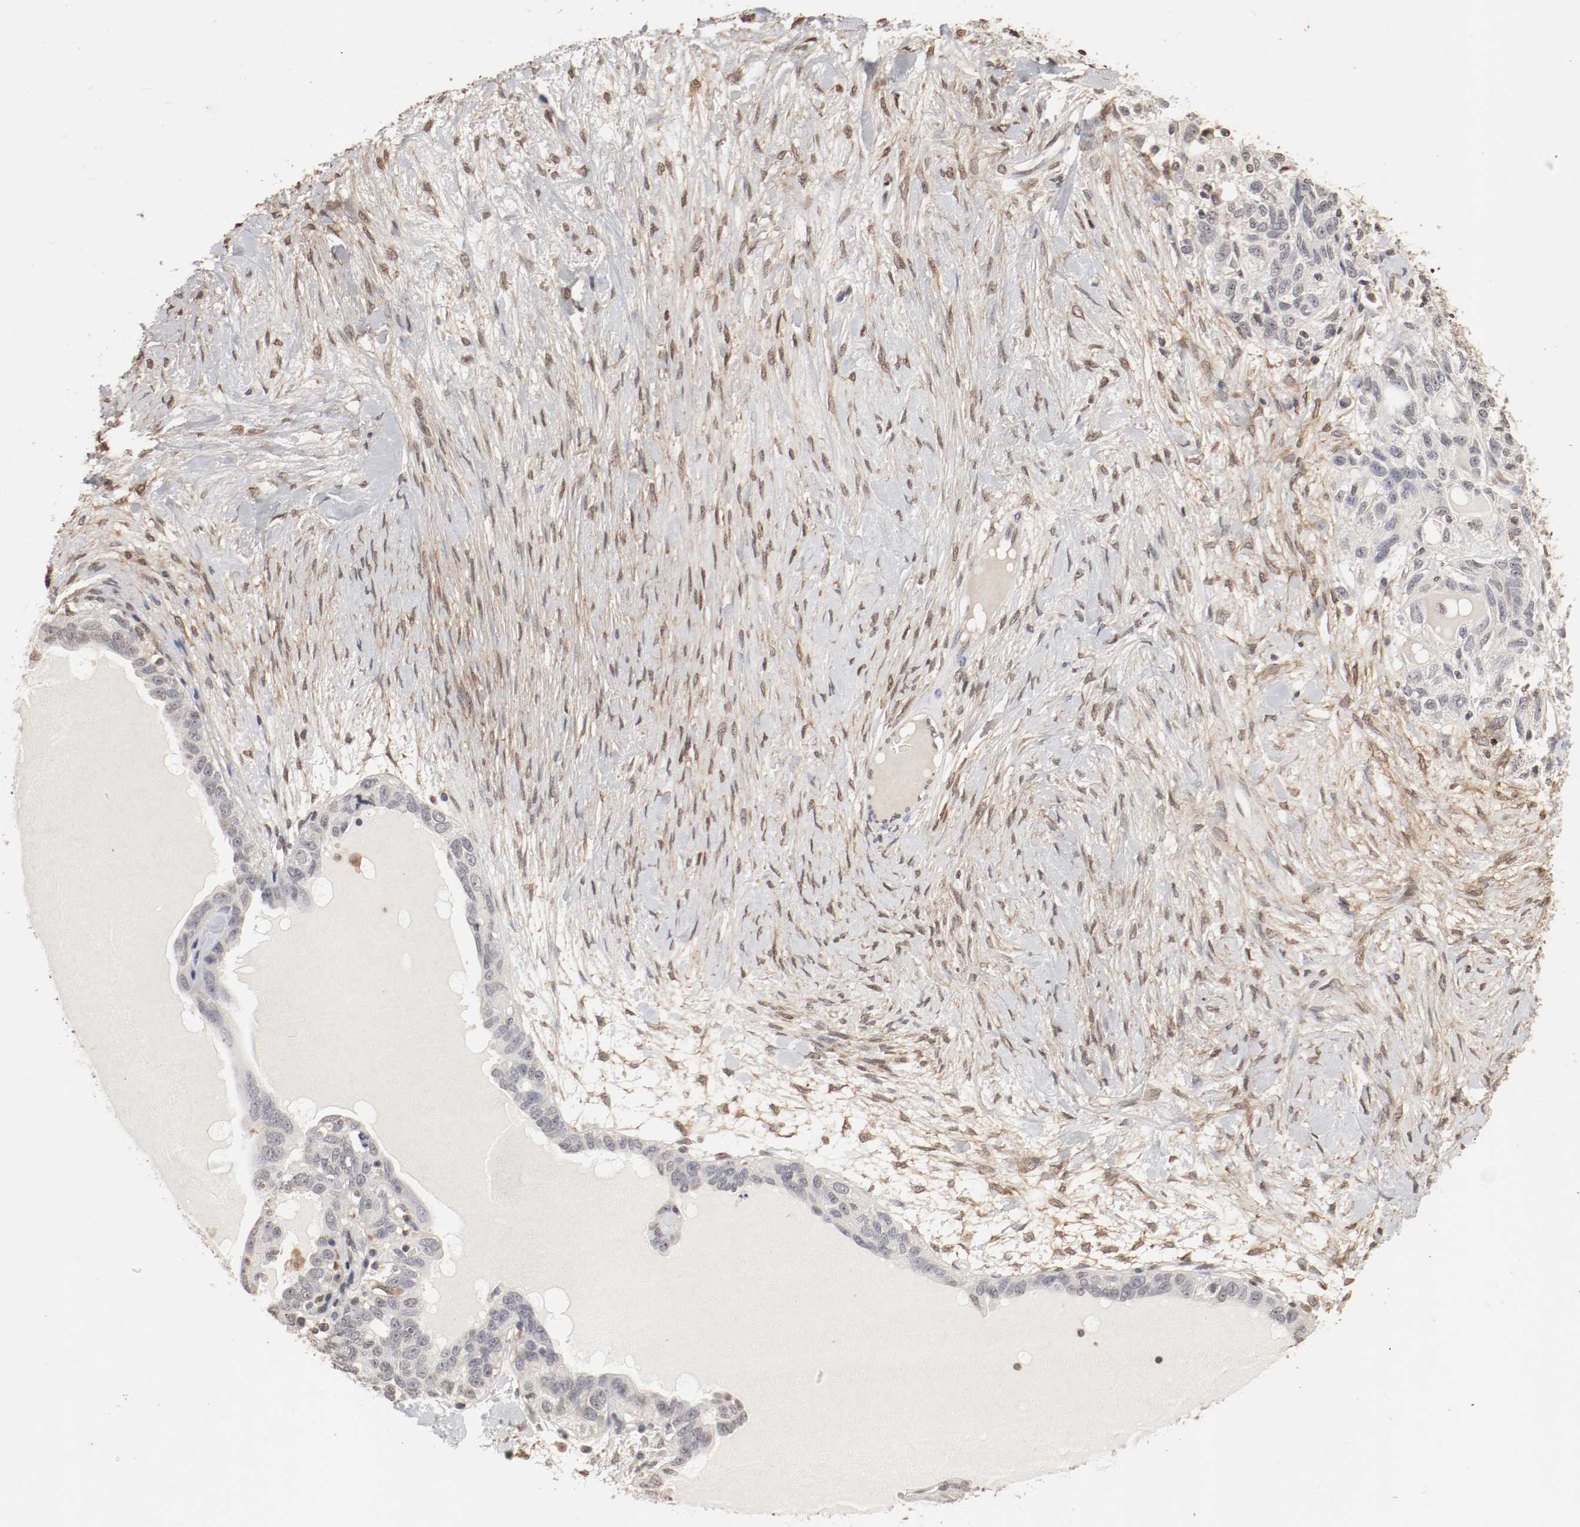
{"staining": {"intensity": "negative", "quantity": "none", "location": "none"}, "tissue": "ovarian cancer", "cell_type": "Tumor cells", "image_type": "cancer", "snomed": [{"axis": "morphology", "description": "Cystadenocarcinoma, serous, NOS"}, {"axis": "topography", "description": "Ovary"}], "caption": "High magnification brightfield microscopy of ovarian cancer (serous cystadenocarcinoma) stained with DAB (brown) and counterstained with hematoxylin (blue): tumor cells show no significant positivity.", "gene": "WASL", "patient": {"sex": "female", "age": 82}}